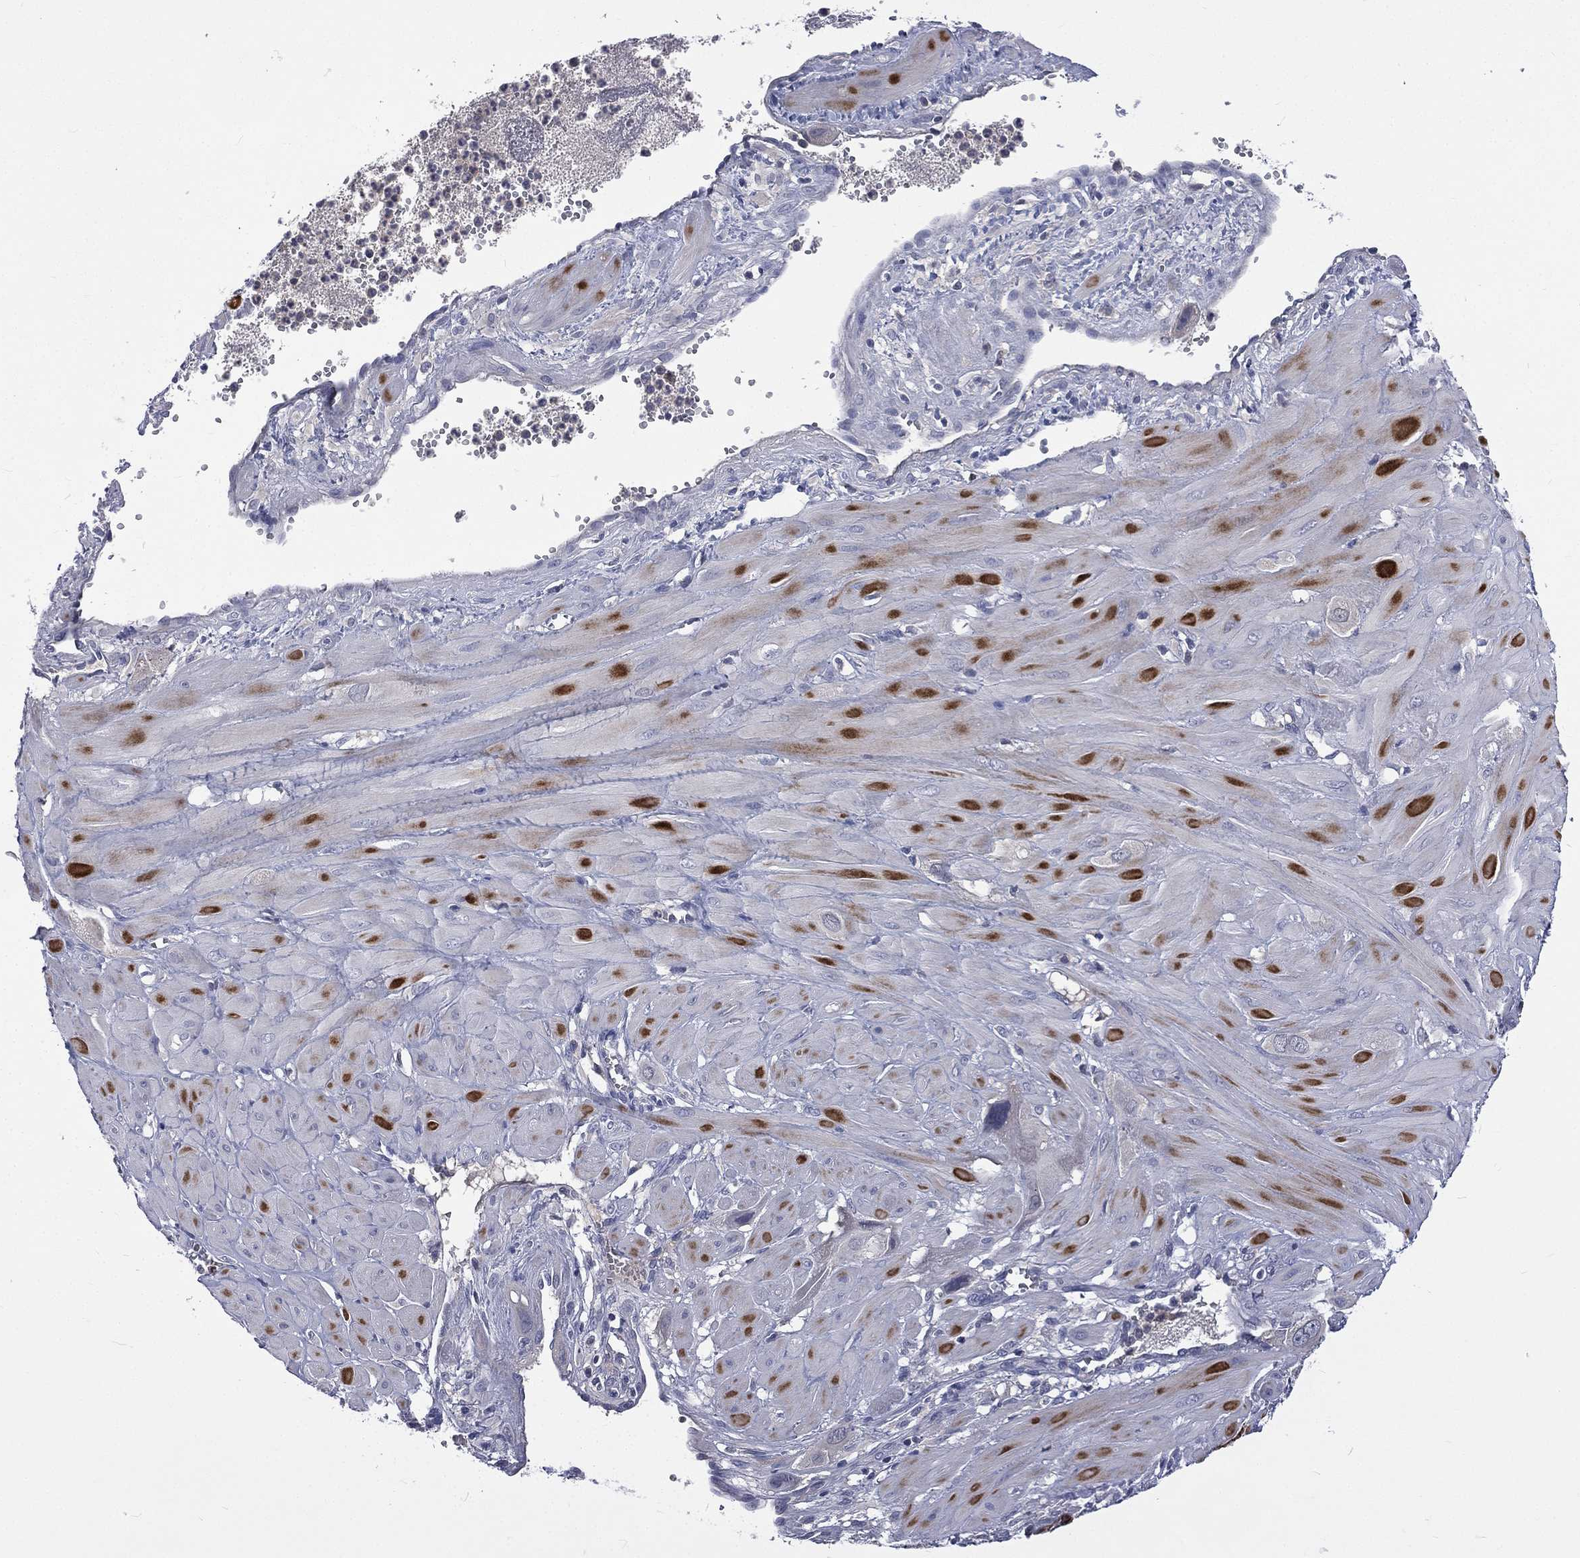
{"staining": {"intensity": "negative", "quantity": "none", "location": "none"}, "tissue": "cervical cancer", "cell_type": "Tumor cells", "image_type": "cancer", "snomed": [{"axis": "morphology", "description": "Squamous cell carcinoma, NOS"}, {"axis": "topography", "description": "Cervix"}], "caption": "The image demonstrates no staining of tumor cells in squamous cell carcinoma (cervical).", "gene": "CA12", "patient": {"sex": "female", "age": 34}}